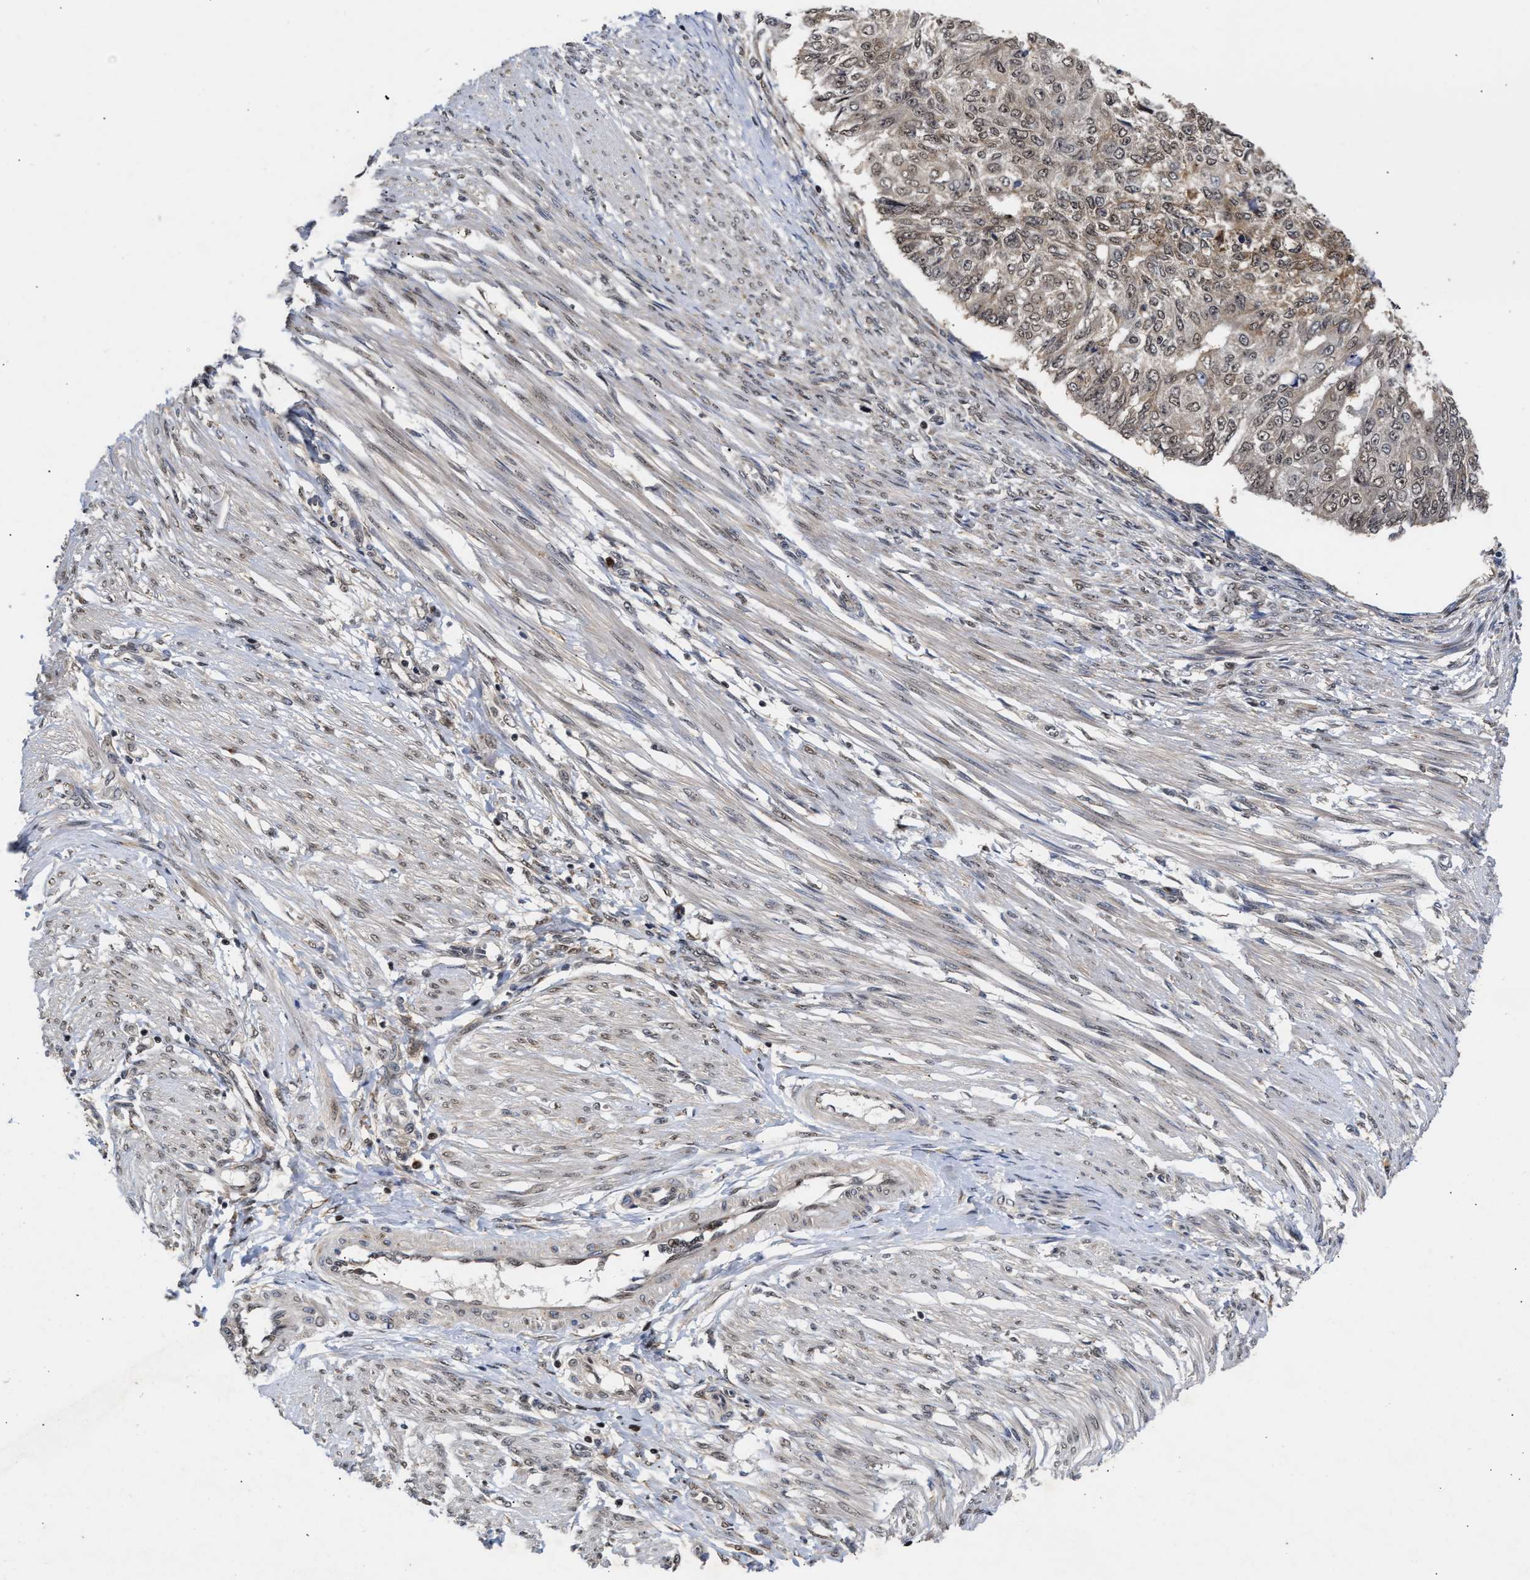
{"staining": {"intensity": "negative", "quantity": "none", "location": "none"}, "tissue": "endometrial cancer", "cell_type": "Tumor cells", "image_type": "cancer", "snomed": [{"axis": "morphology", "description": "Adenocarcinoma, NOS"}, {"axis": "topography", "description": "Endometrium"}], "caption": "High power microscopy image of an immunohistochemistry histopathology image of endometrial adenocarcinoma, revealing no significant expression in tumor cells.", "gene": "CLIP2", "patient": {"sex": "female", "age": 32}}